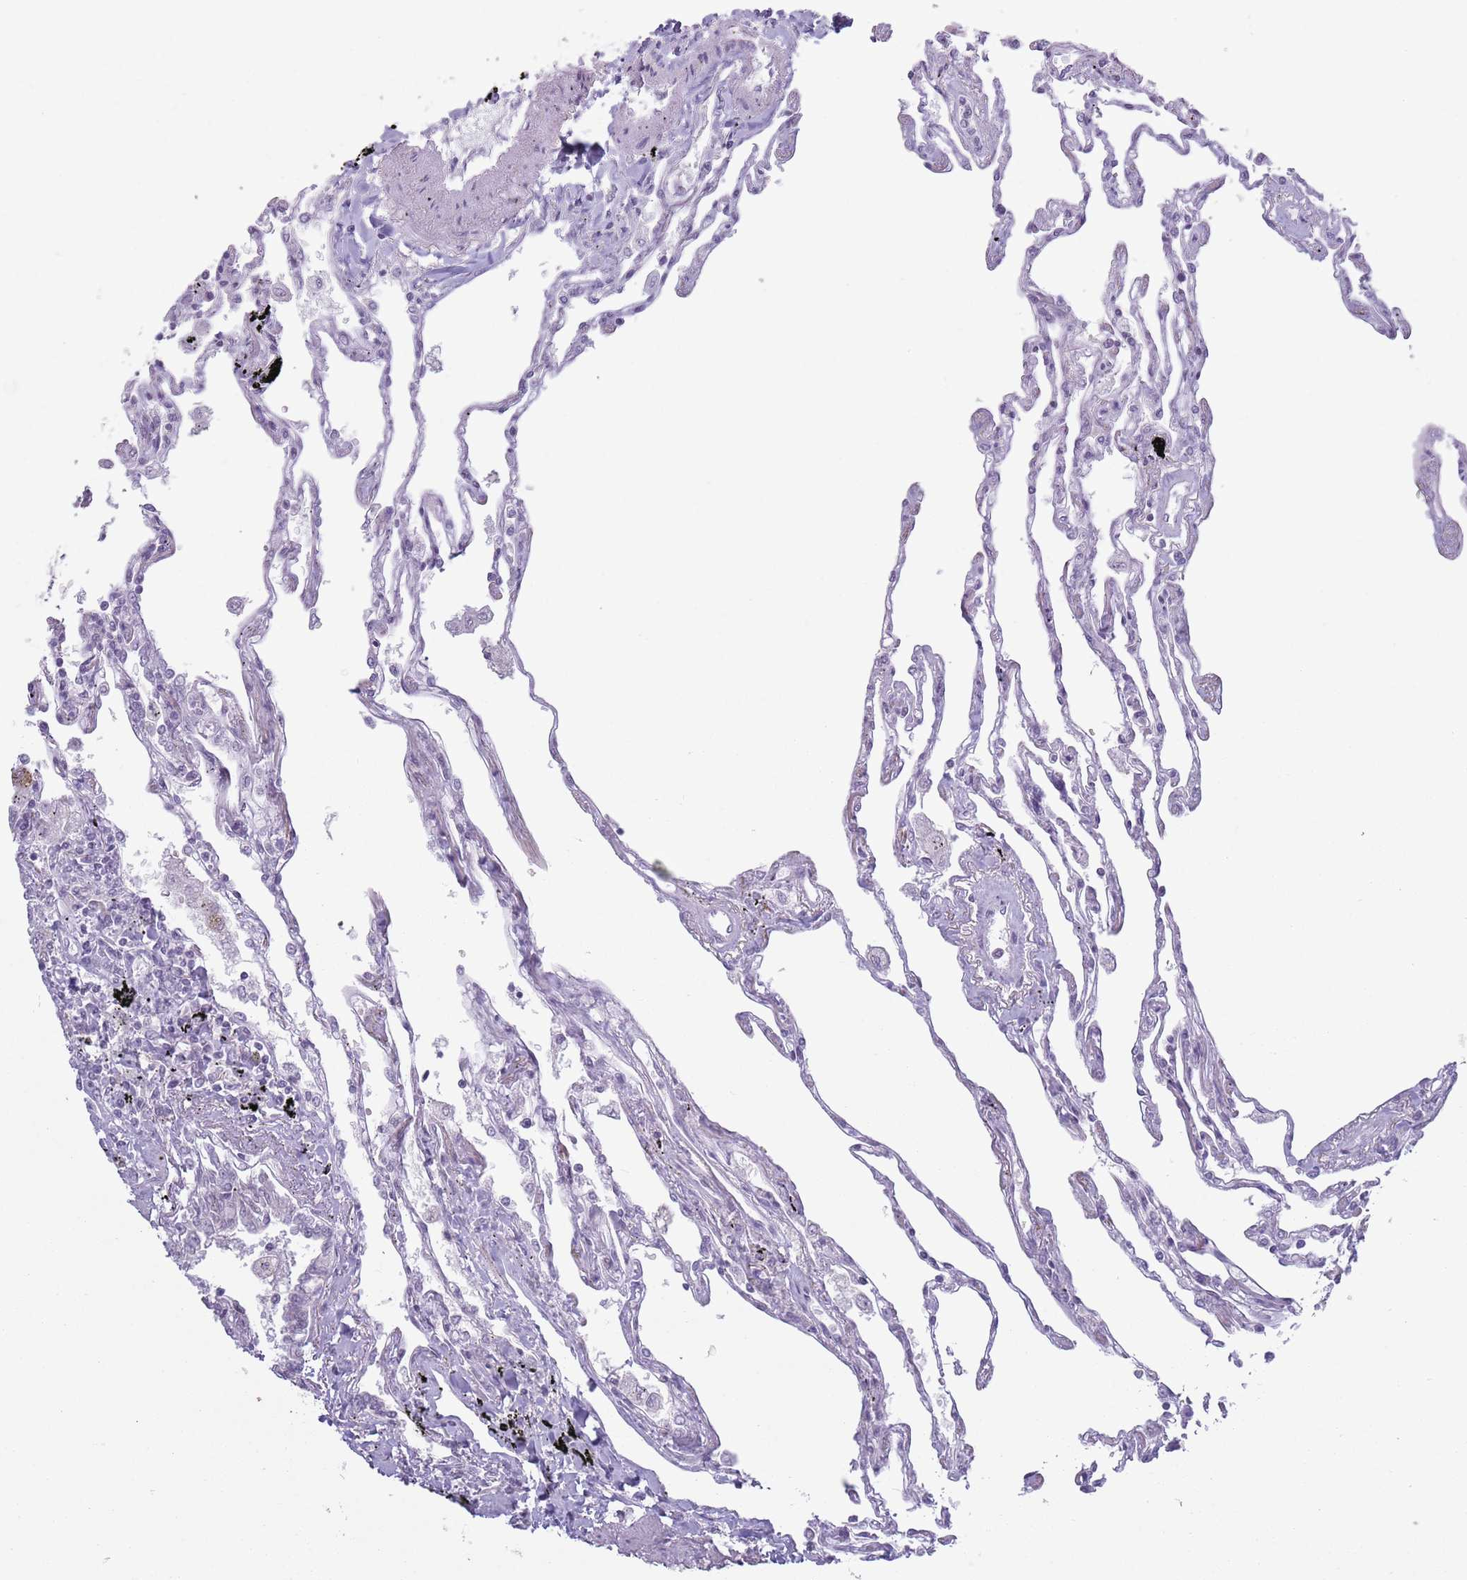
{"staining": {"intensity": "weak", "quantity": "<25%", "location": "nuclear"}, "tissue": "lung", "cell_type": "Alveolar cells", "image_type": "normal", "snomed": [{"axis": "morphology", "description": "Normal tissue, NOS"}, {"axis": "topography", "description": "Lung"}], "caption": "DAB immunohistochemical staining of unremarkable human lung reveals no significant staining in alveolar cells.", "gene": "MRPL34", "patient": {"sex": "female", "age": 67}}